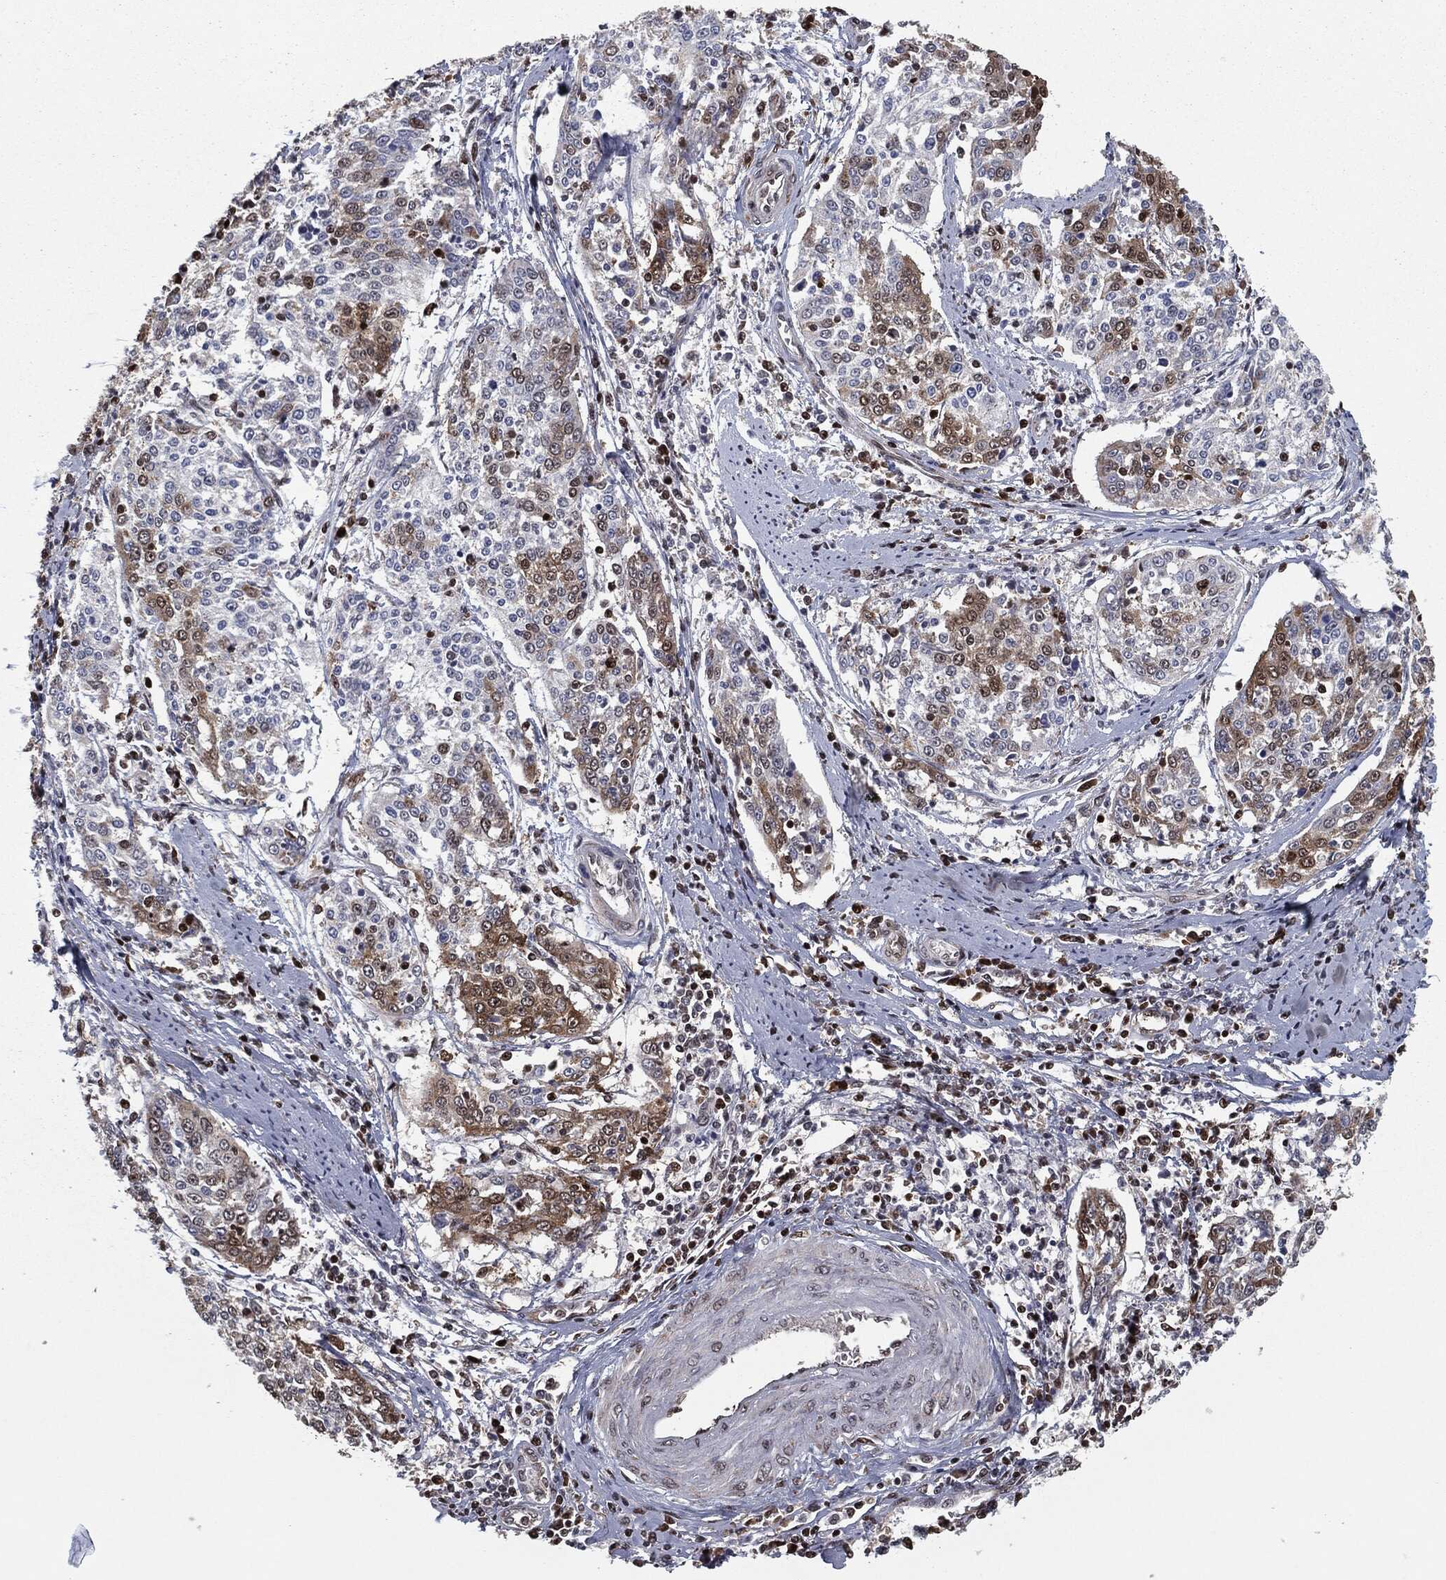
{"staining": {"intensity": "moderate", "quantity": "<25%", "location": "cytoplasmic/membranous"}, "tissue": "cervical cancer", "cell_type": "Tumor cells", "image_type": "cancer", "snomed": [{"axis": "morphology", "description": "Squamous cell carcinoma, NOS"}, {"axis": "topography", "description": "Cervix"}], "caption": "Tumor cells reveal low levels of moderate cytoplasmic/membranous expression in about <25% of cells in human squamous cell carcinoma (cervical).", "gene": "CHCHD2", "patient": {"sex": "female", "age": 41}}